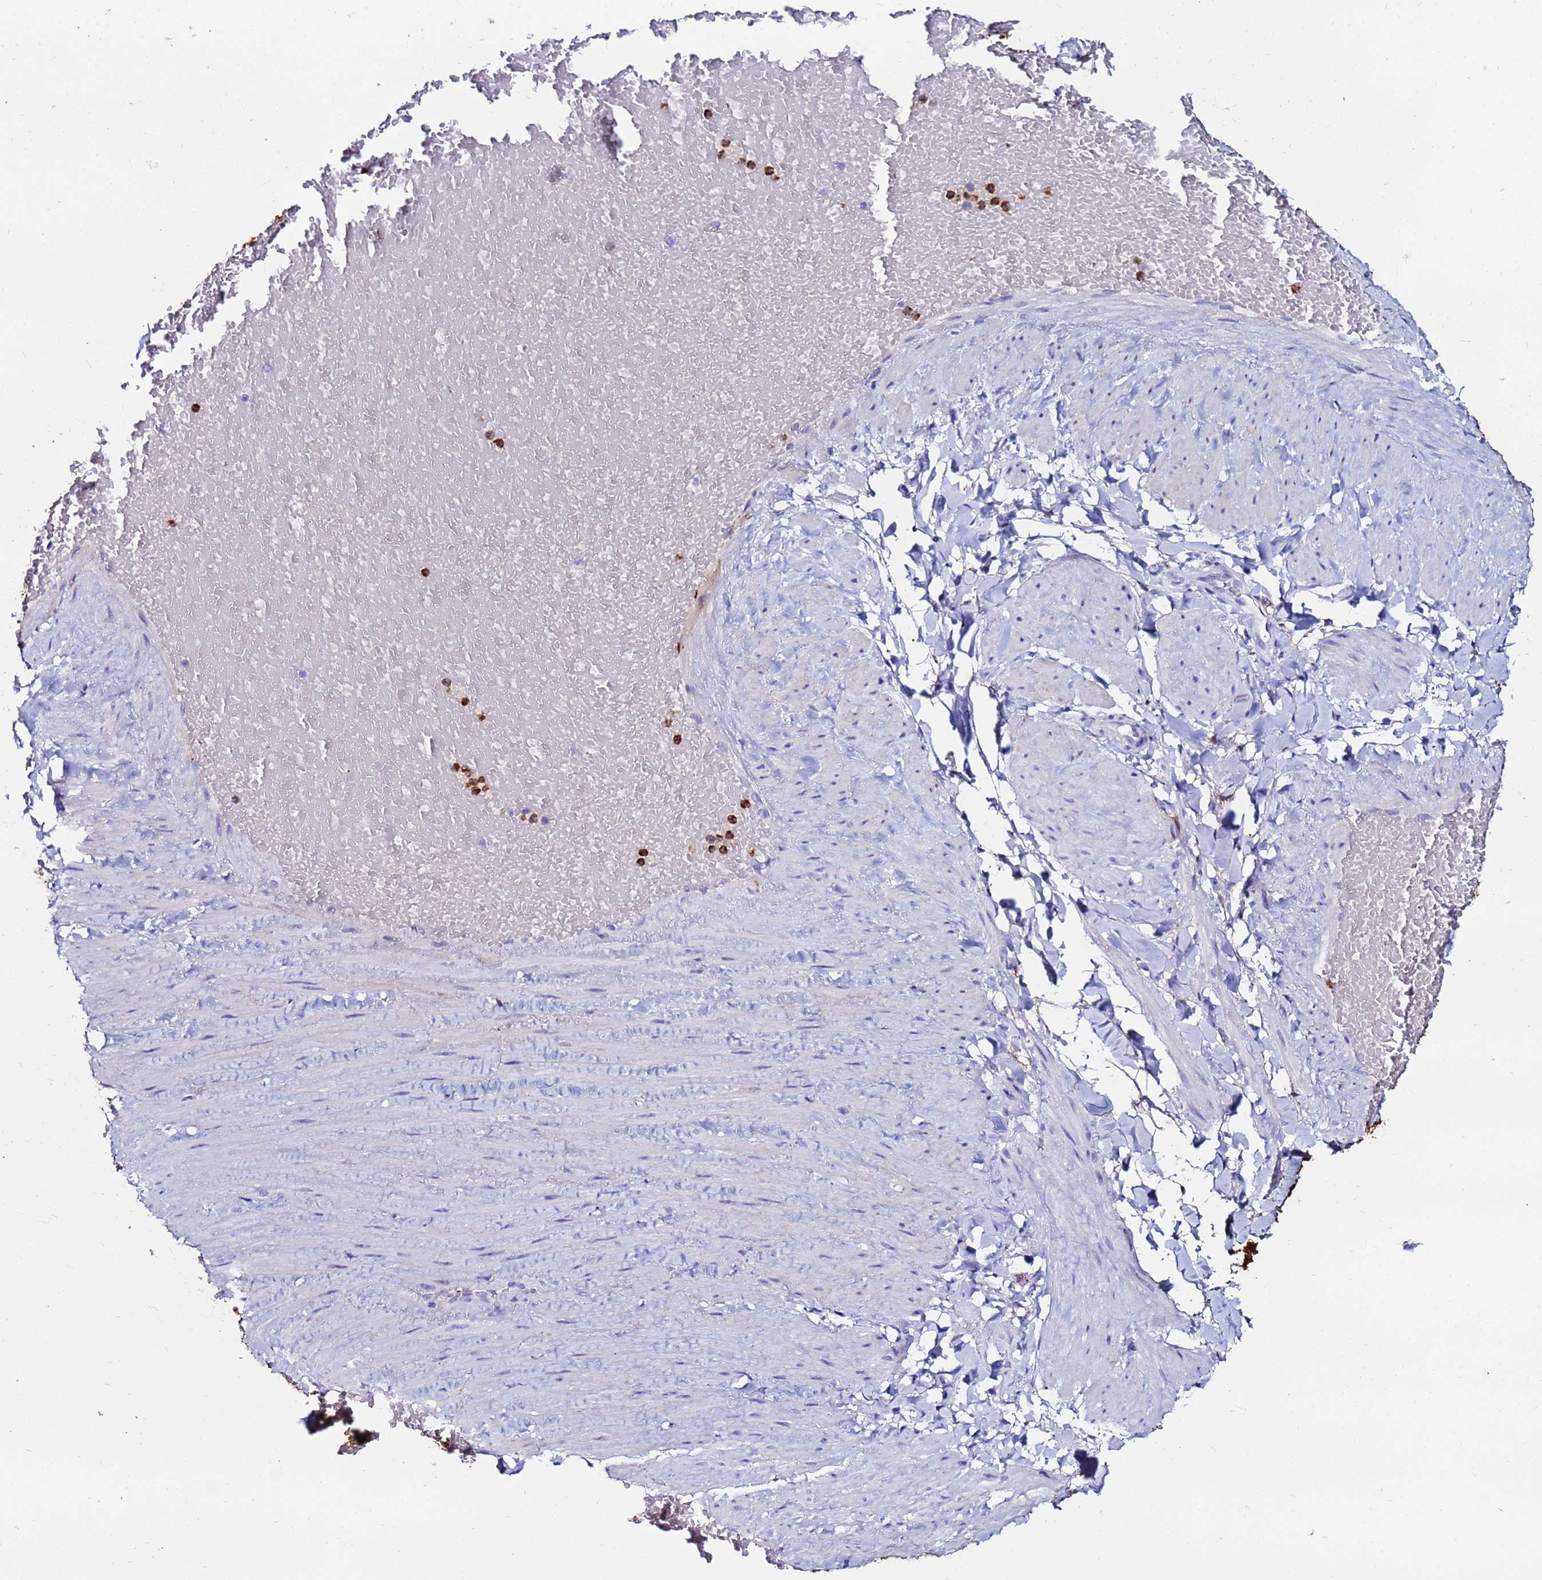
{"staining": {"intensity": "negative", "quantity": "none", "location": "none"}, "tissue": "adipose tissue", "cell_type": "Adipocytes", "image_type": "normal", "snomed": [{"axis": "morphology", "description": "Normal tissue, NOS"}, {"axis": "topography", "description": "Soft tissue"}, {"axis": "topography", "description": "Vascular tissue"}], "caption": "IHC of benign adipose tissue displays no positivity in adipocytes.", "gene": "BASP1", "patient": {"sex": "male", "age": 54}}